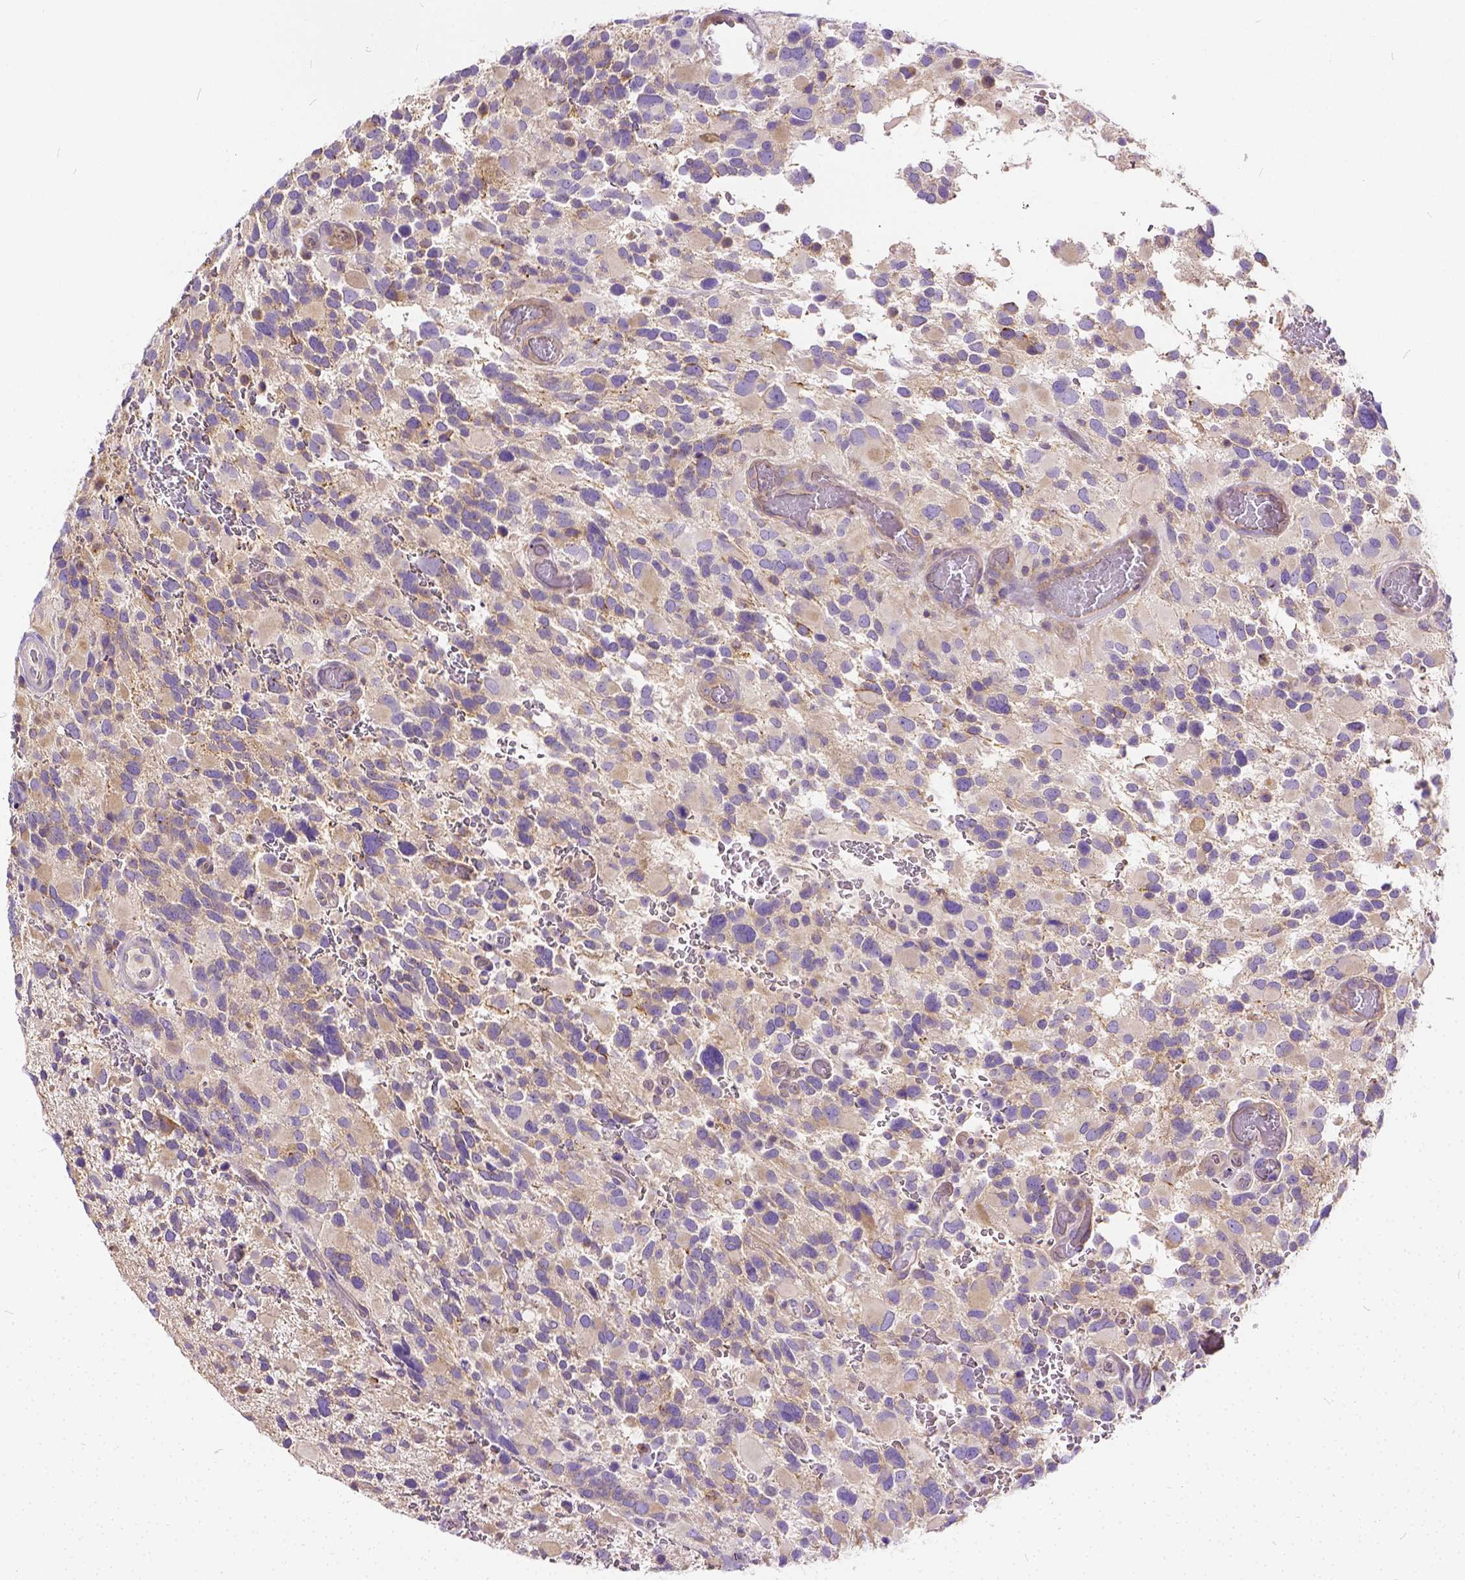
{"staining": {"intensity": "weak", "quantity": "<25%", "location": "cytoplasmic/membranous"}, "tissue": "glioma", "cell_type": "Tumor cells", "image_type": "cancer", "snomed": [{"axis": "morphology", "description": "Glioma, malignant, Low grade"}, {"axis": "topography", "description": "Brain"}], "caption": "Tumor cells are negative for brown protein staining in glioma. (DAB (3,3'-diaminobenzidine) immunohistochemistry (IHC), high magnification).", "gene": "CADM4", "patient": {"sex": "female", "age": 32}}